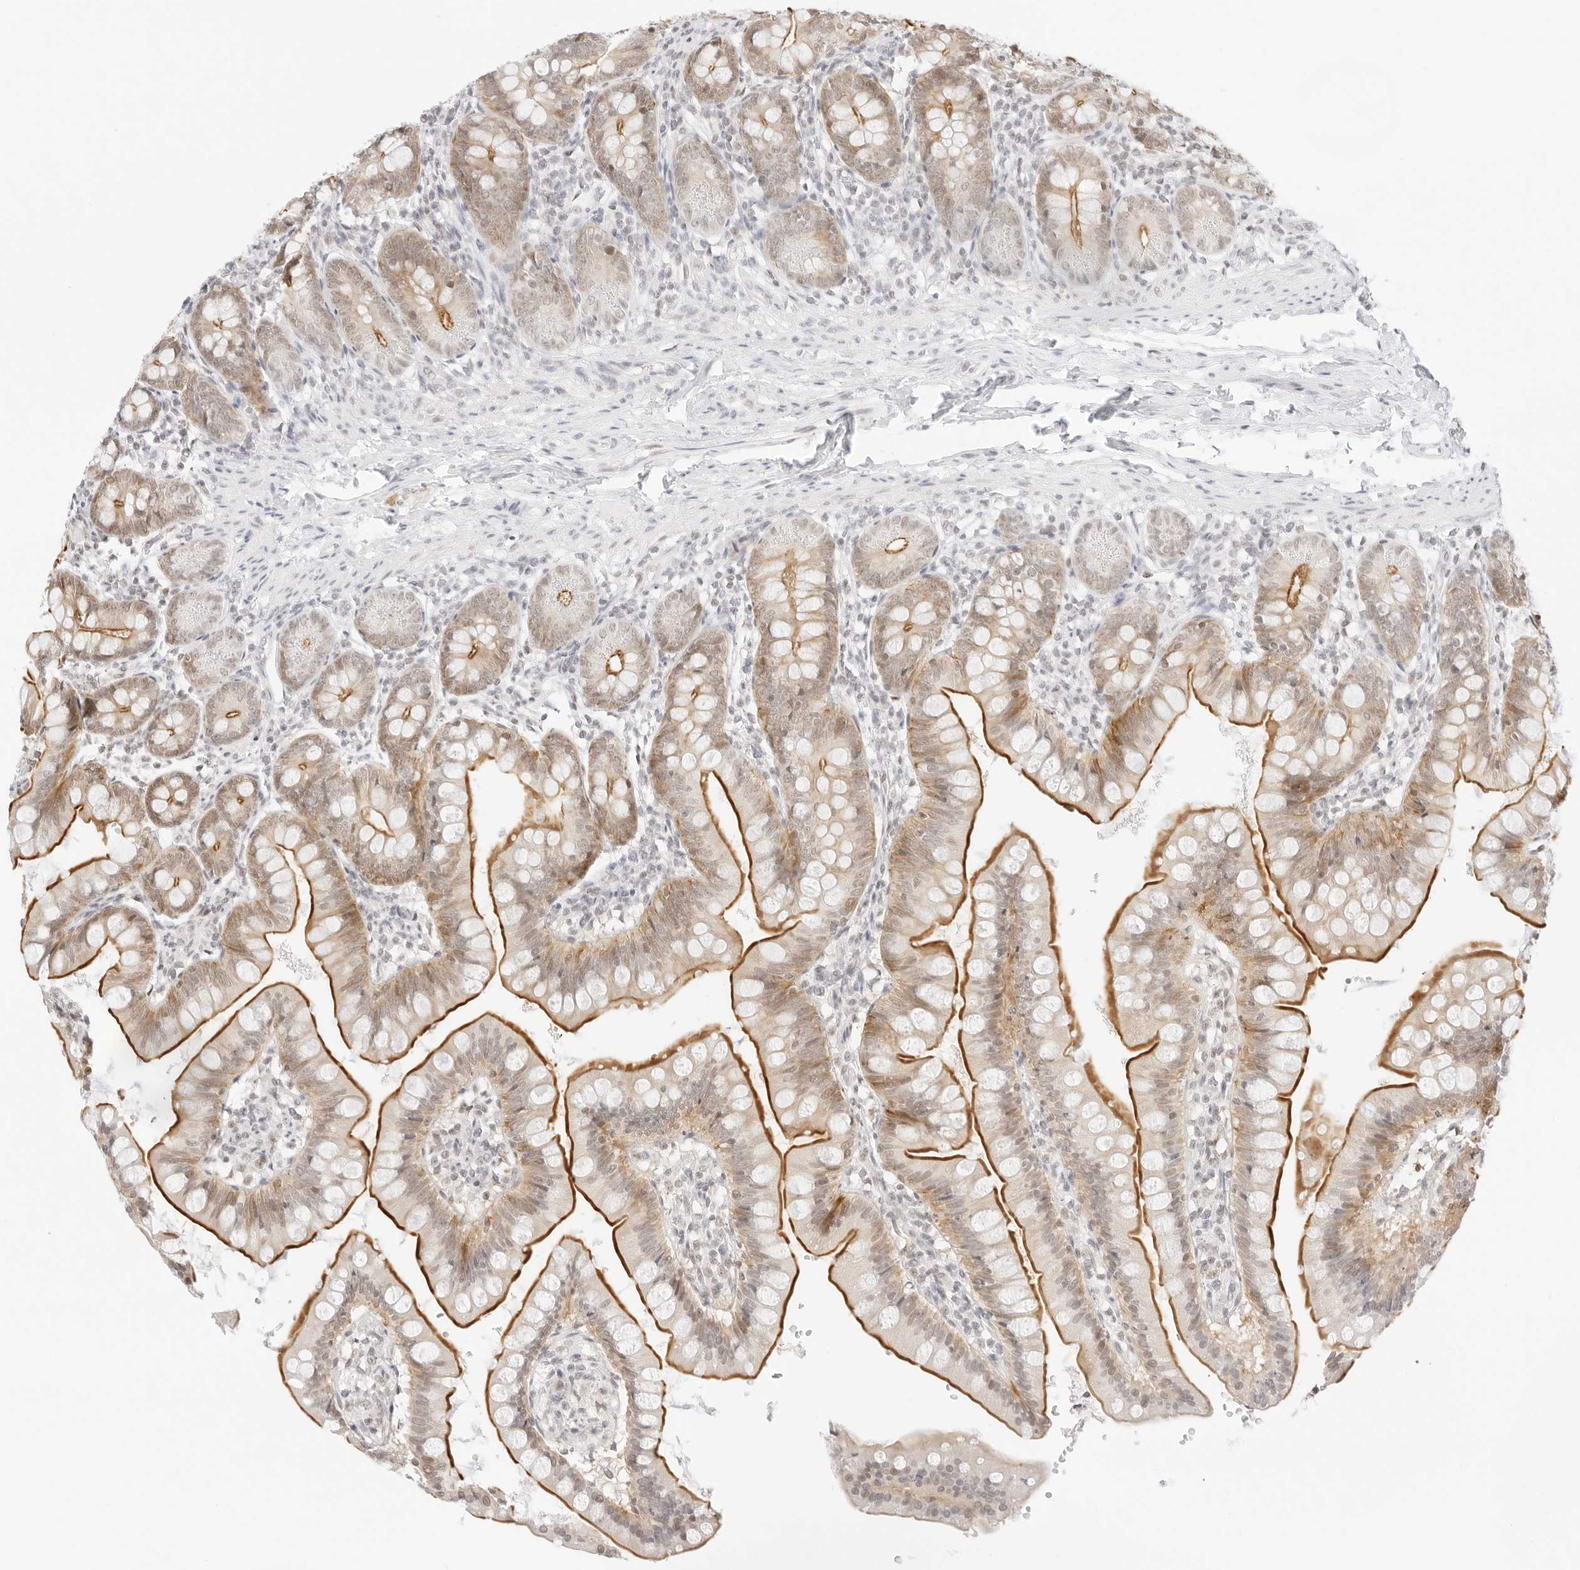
{"staining": {"intensity": "strong", "quantity": "25%-75%", "location": "cytoplasmic/membranous,nuclear"}, "tissue": "small intestine", "cell_type": "Glandular cells", "image_type": "normal", "snomed": [{"axis": "morphology", "description": "Normal tissue, NOS"}, {"axis": "topography", "description": "Small intestine"}], "caption": "Immunohistochemical staining of unremarkable small intestine demonstrates high levels of strong cytoplasmic/membranous,nuclear positivity in approximately 25%-75% of glandular cells.", "gene": "GNAS", "patient": {"sex": "male", "age": 7}}